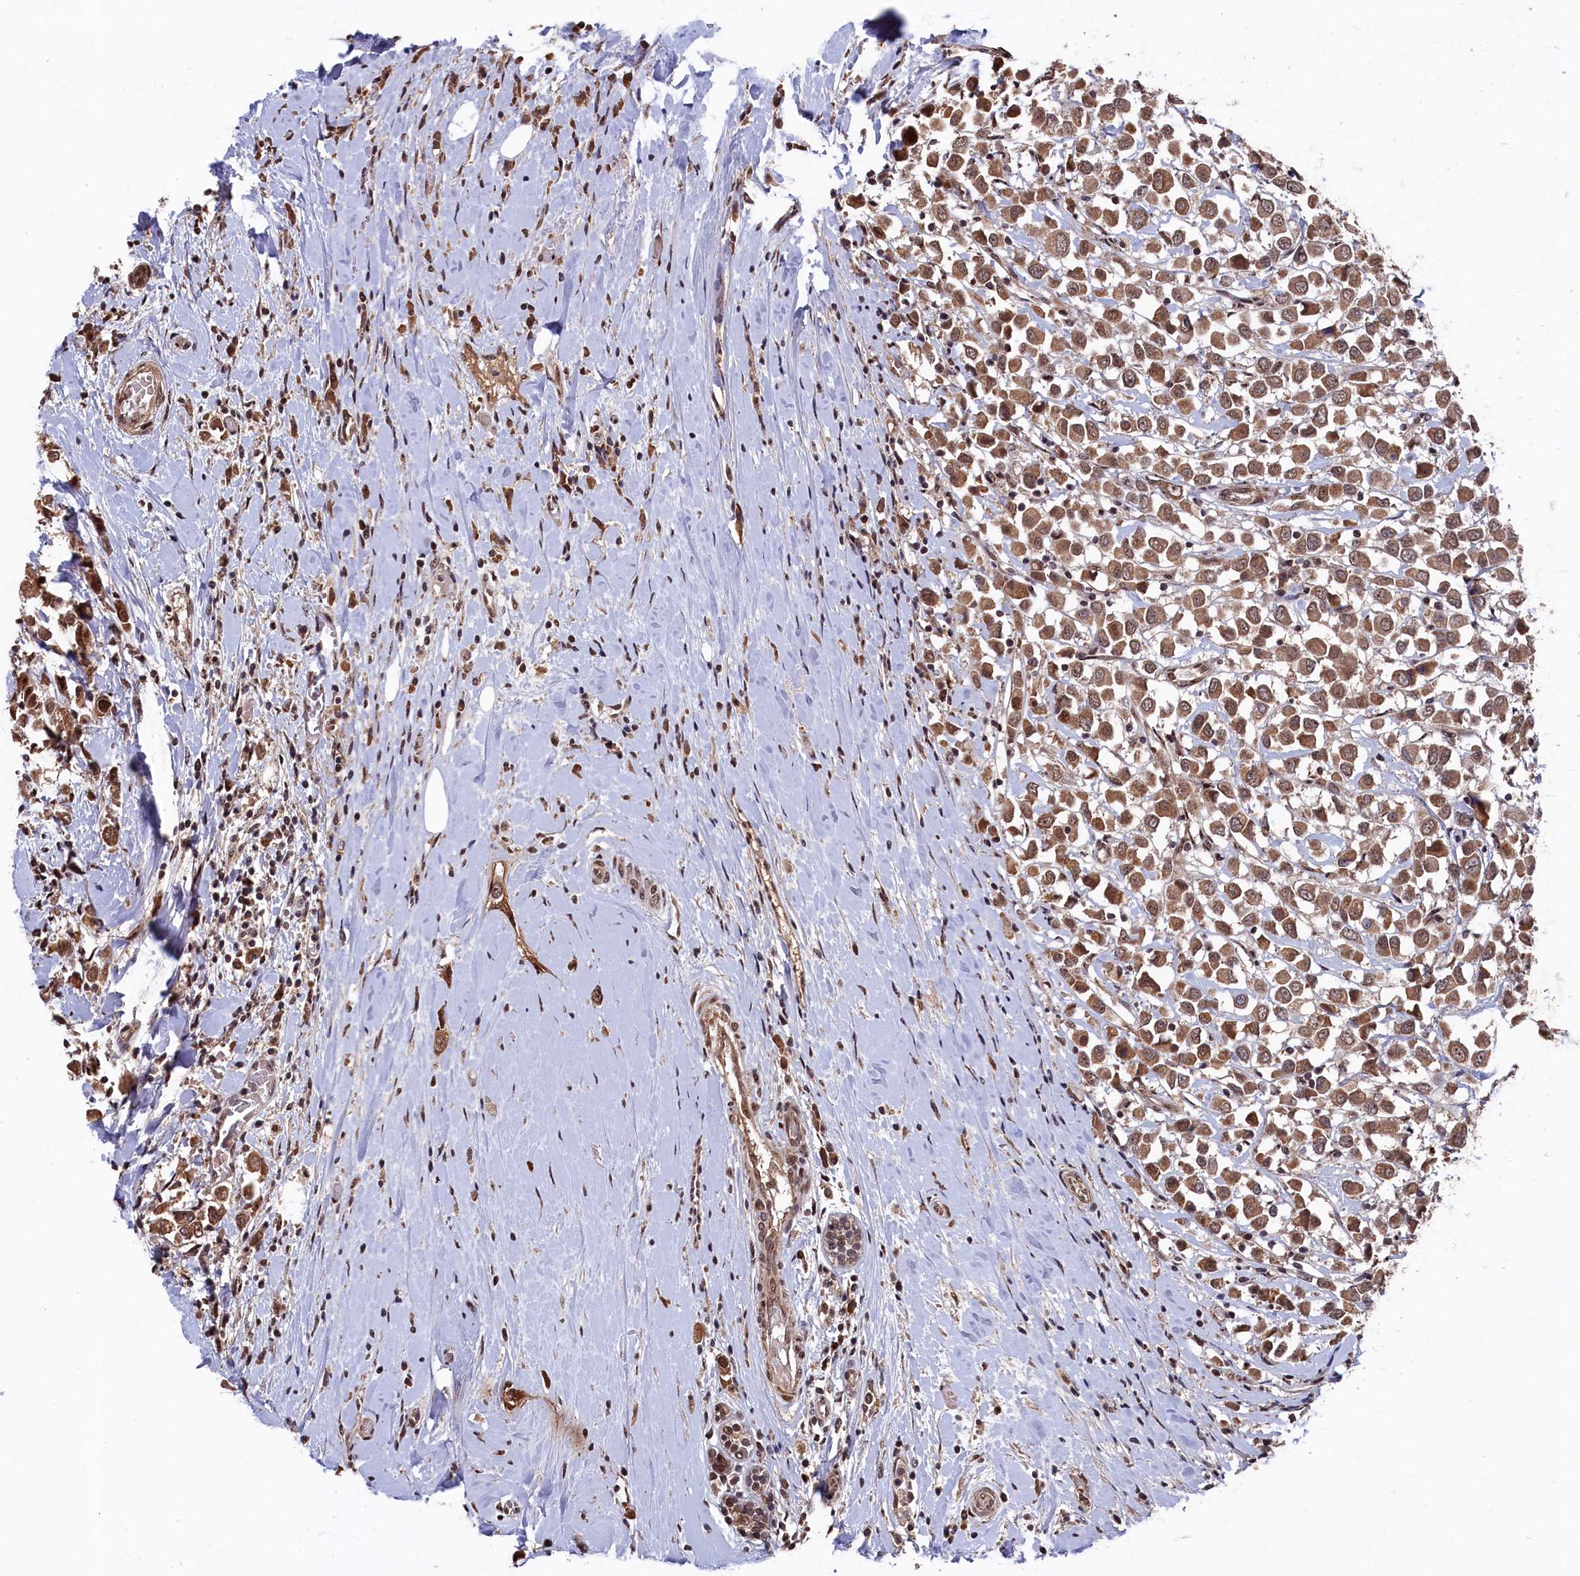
{"staining": {"intensity": "moderate", "quantity": ">75%", "location": "cytoplasmic/membranous,nuclear"}, "tissue": "breast cancer", "cell_type": "Tumor cells", "image_type": "cancer", "snomed": [{"axis": "morphology", "description": "Duct carcinoma"}, {"axis": "topography", "description": "Breast"}], "caption": "Immunohistochemistry image of infiltrating ductal carcinoma (breast) stained for a protein (brown), which exhibits medium levels of moderate cytoplasmic/membranous and nuclear positivity in about >75% of tumor cells.", "gene": "CLPX", "patient": {"sex": "female", "age": 61}}